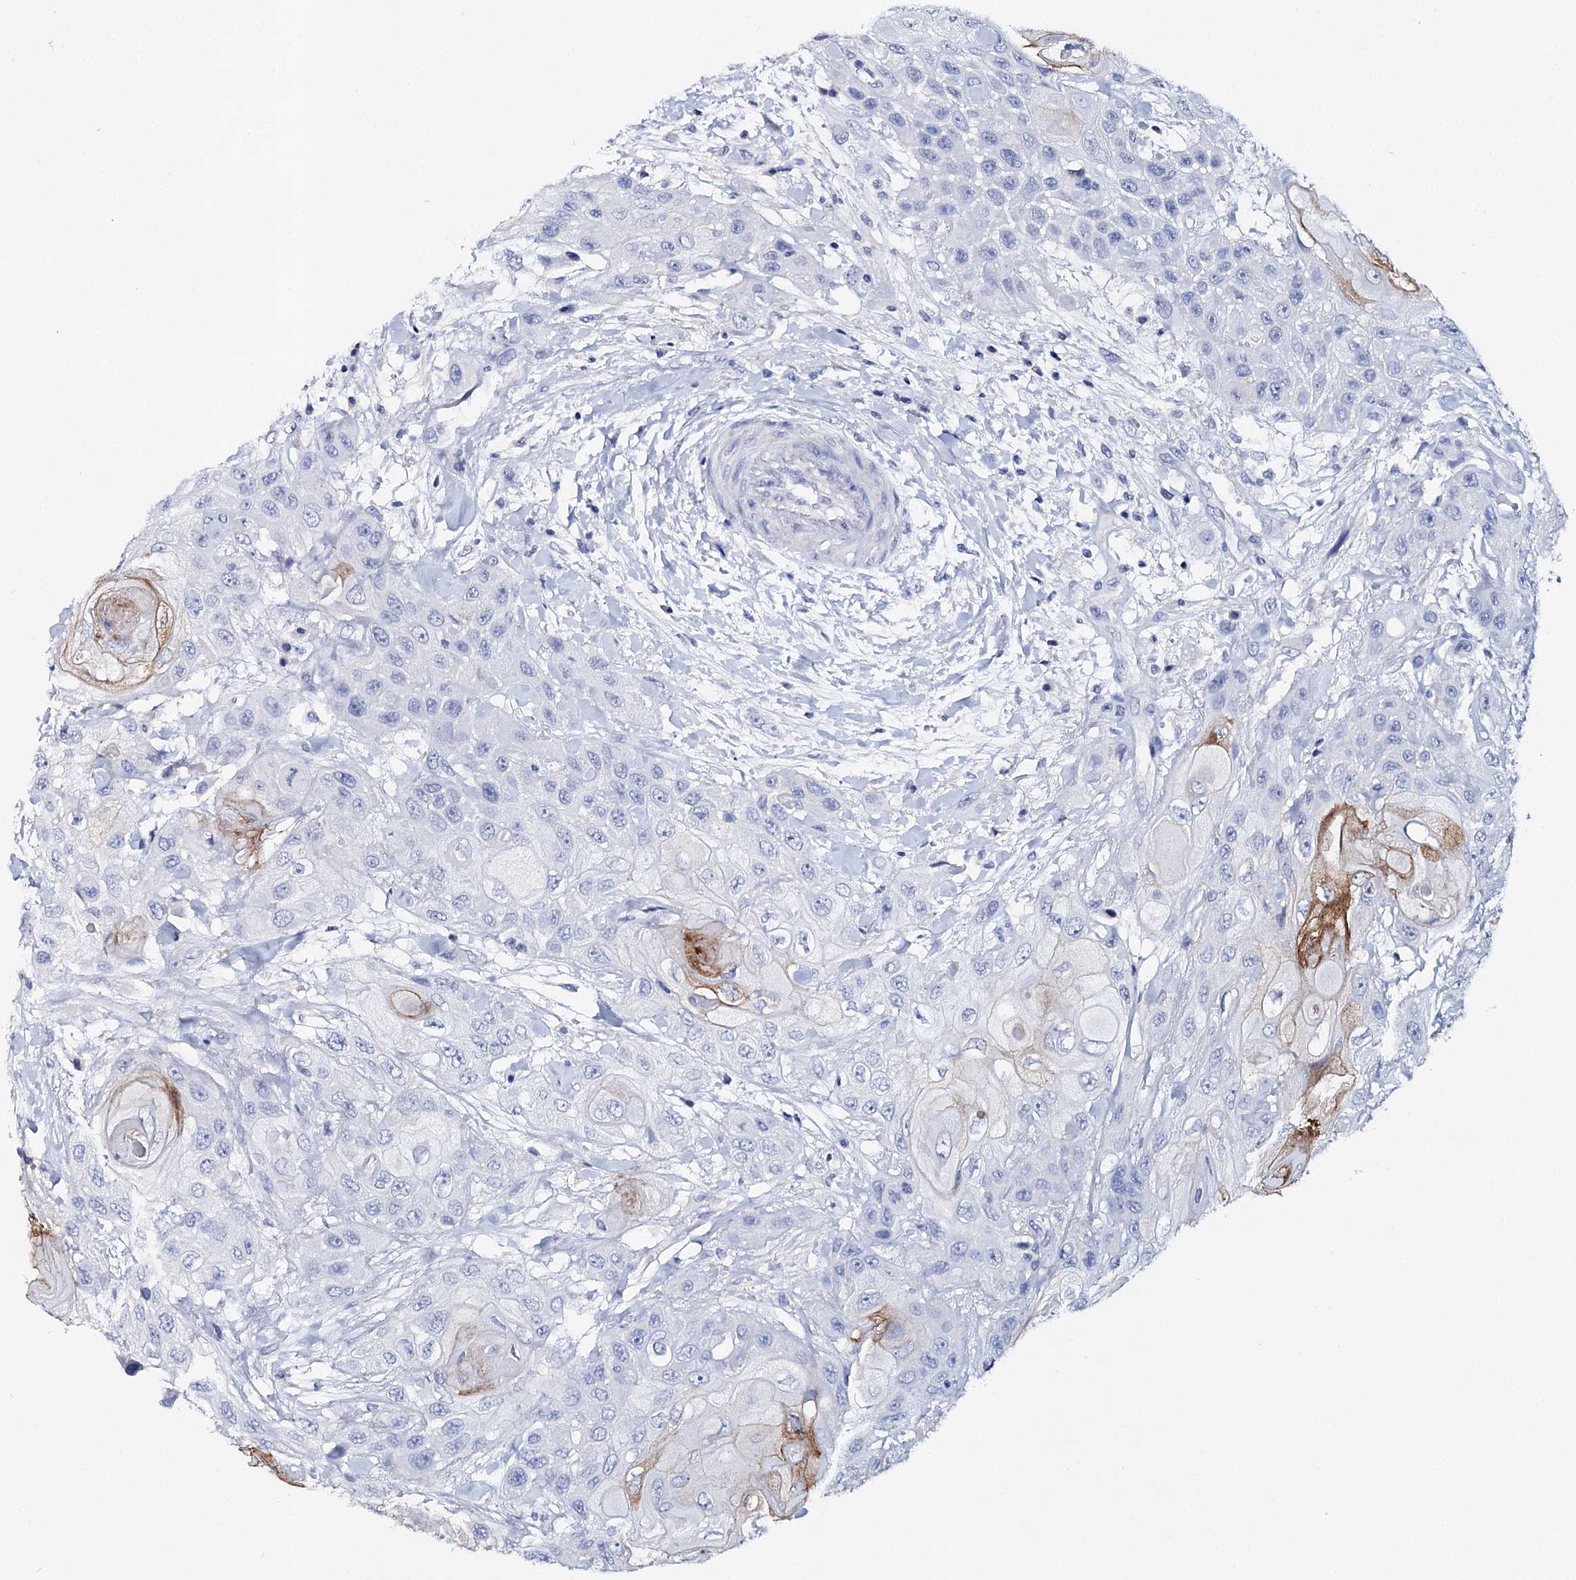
{"staining": {"intensity": "negative", "quantity": "none", "location": "none"}, "tissue": "head and neck cancer", "cell_type": "Tumor cells", "image_type": "cancer", "snomed": [{"axis": "morphology", "description": "Squamous cell carcinoma, NOS"}, {"axis": "topography", "description": "Head-Neck"}], "caption": "High magnification brightfield microscopy of squamous cell carcinoma (head and neck) stained with DAB (brown) and counterstained with hematoxylin (blue): tumor cells show no significant staining. (Stains: DAB immunohistochemistry with hematoxylin counter stain, Microscopy: brightfield microscopy at high magnification).", "gene": "CEACAM8", "patient": {"sex": "female", "age": 43}}